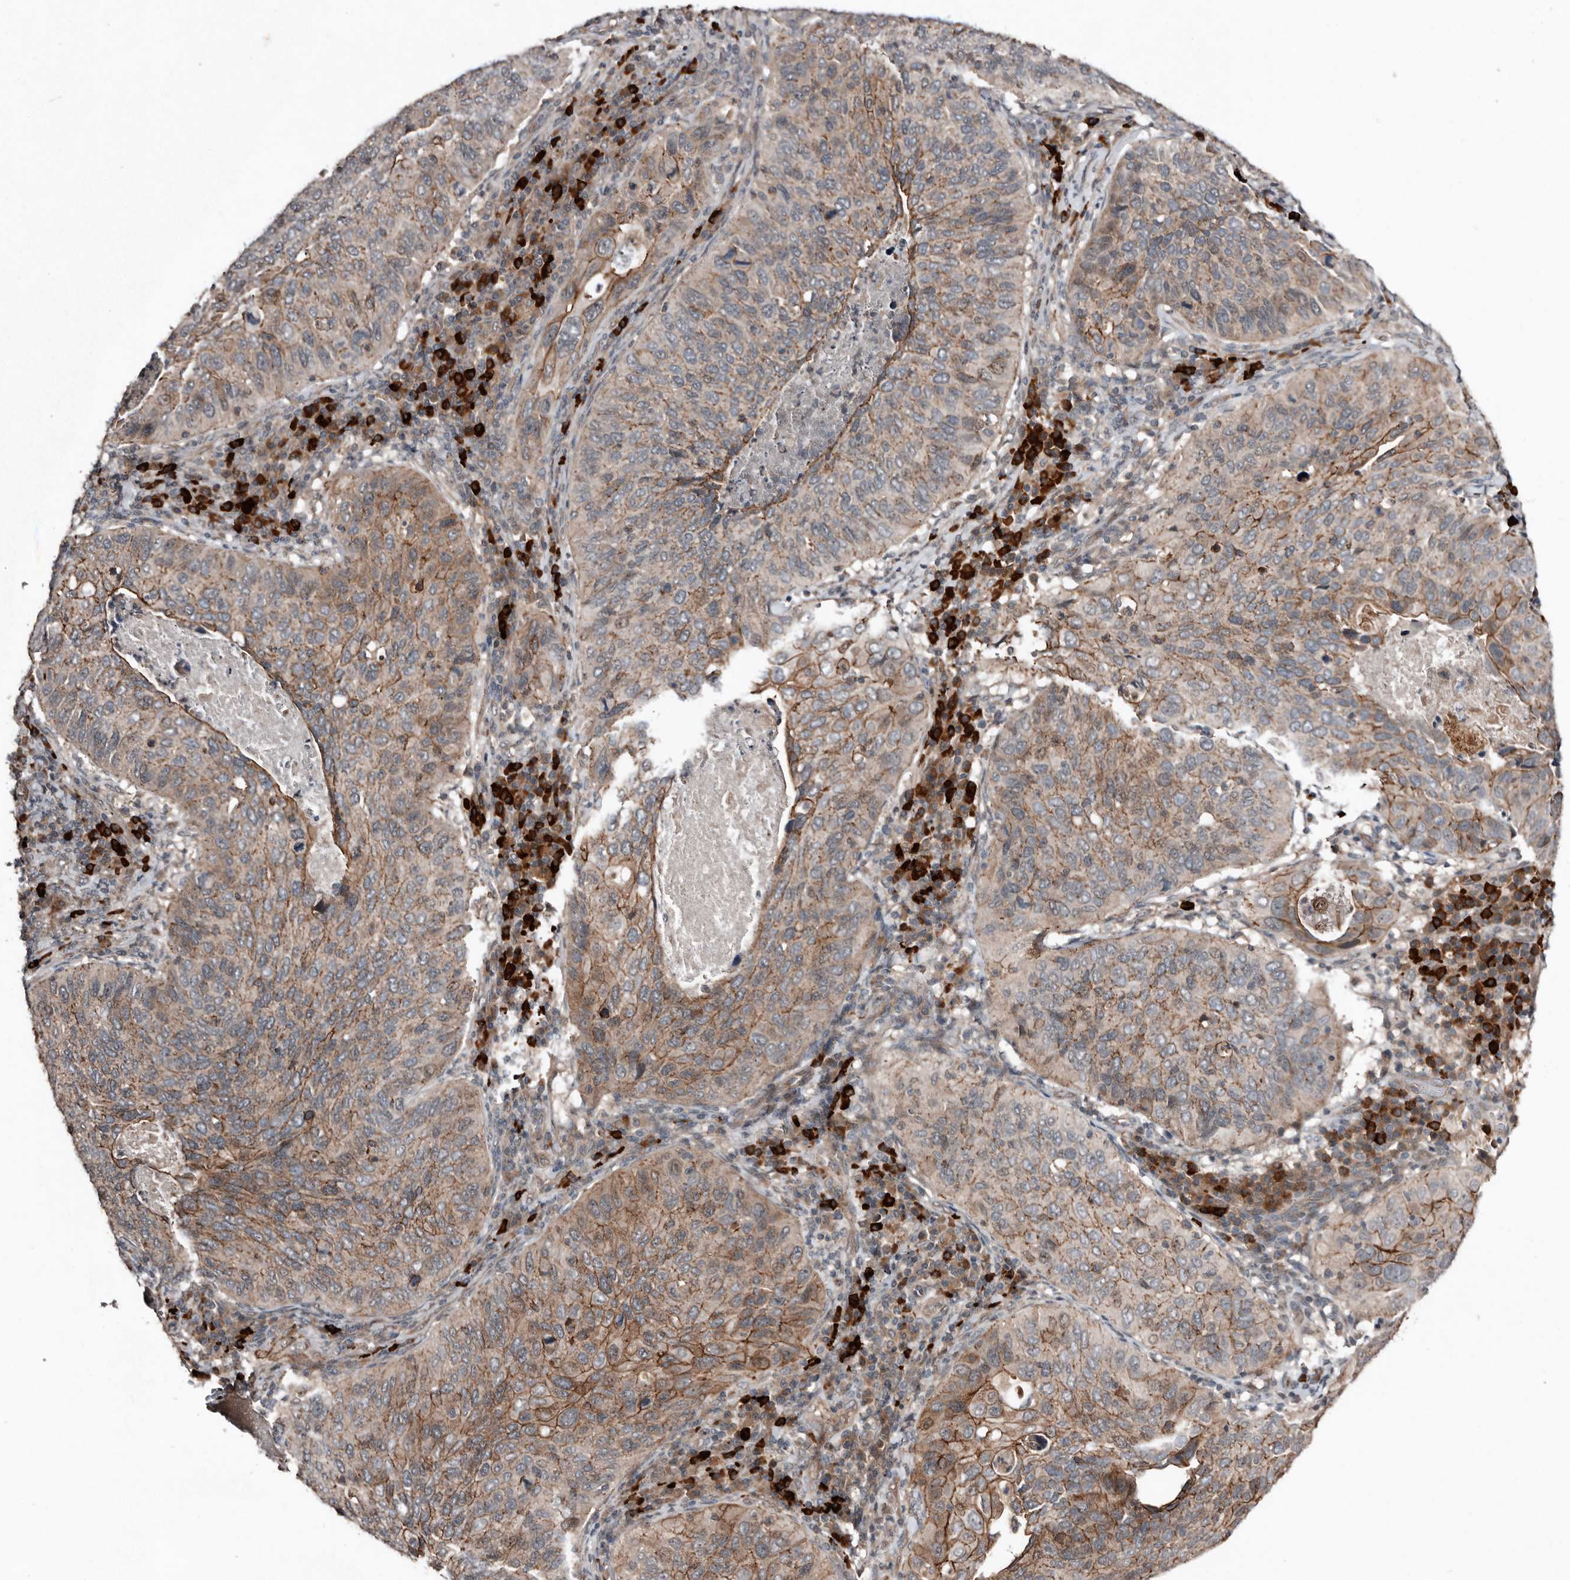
{"staining": {"intensity": "moderate", "quantity": "25%-75%", "location": "cytoplasmic/membranous"}, "tissue": "cervical cancer", "cell_type": "Tumor cells", "image_type": "cancer", "snomed": [{"axis": "morphology", "description": "Squamous cell carcinoma, NOS"}, {"axis": "topography", "description": "Cervix"}], "caption": "An immunohistochemistry (IHC) photomicrograph of tumor tissue is shown. Protein staining in brown labels moderate cytoplasmic/membranous positivity in cervical cancer (squamous cell carcinoma) within tumor cells.", "gene": "TEAD3", "patient": {"sex": "female", "age": 38}}